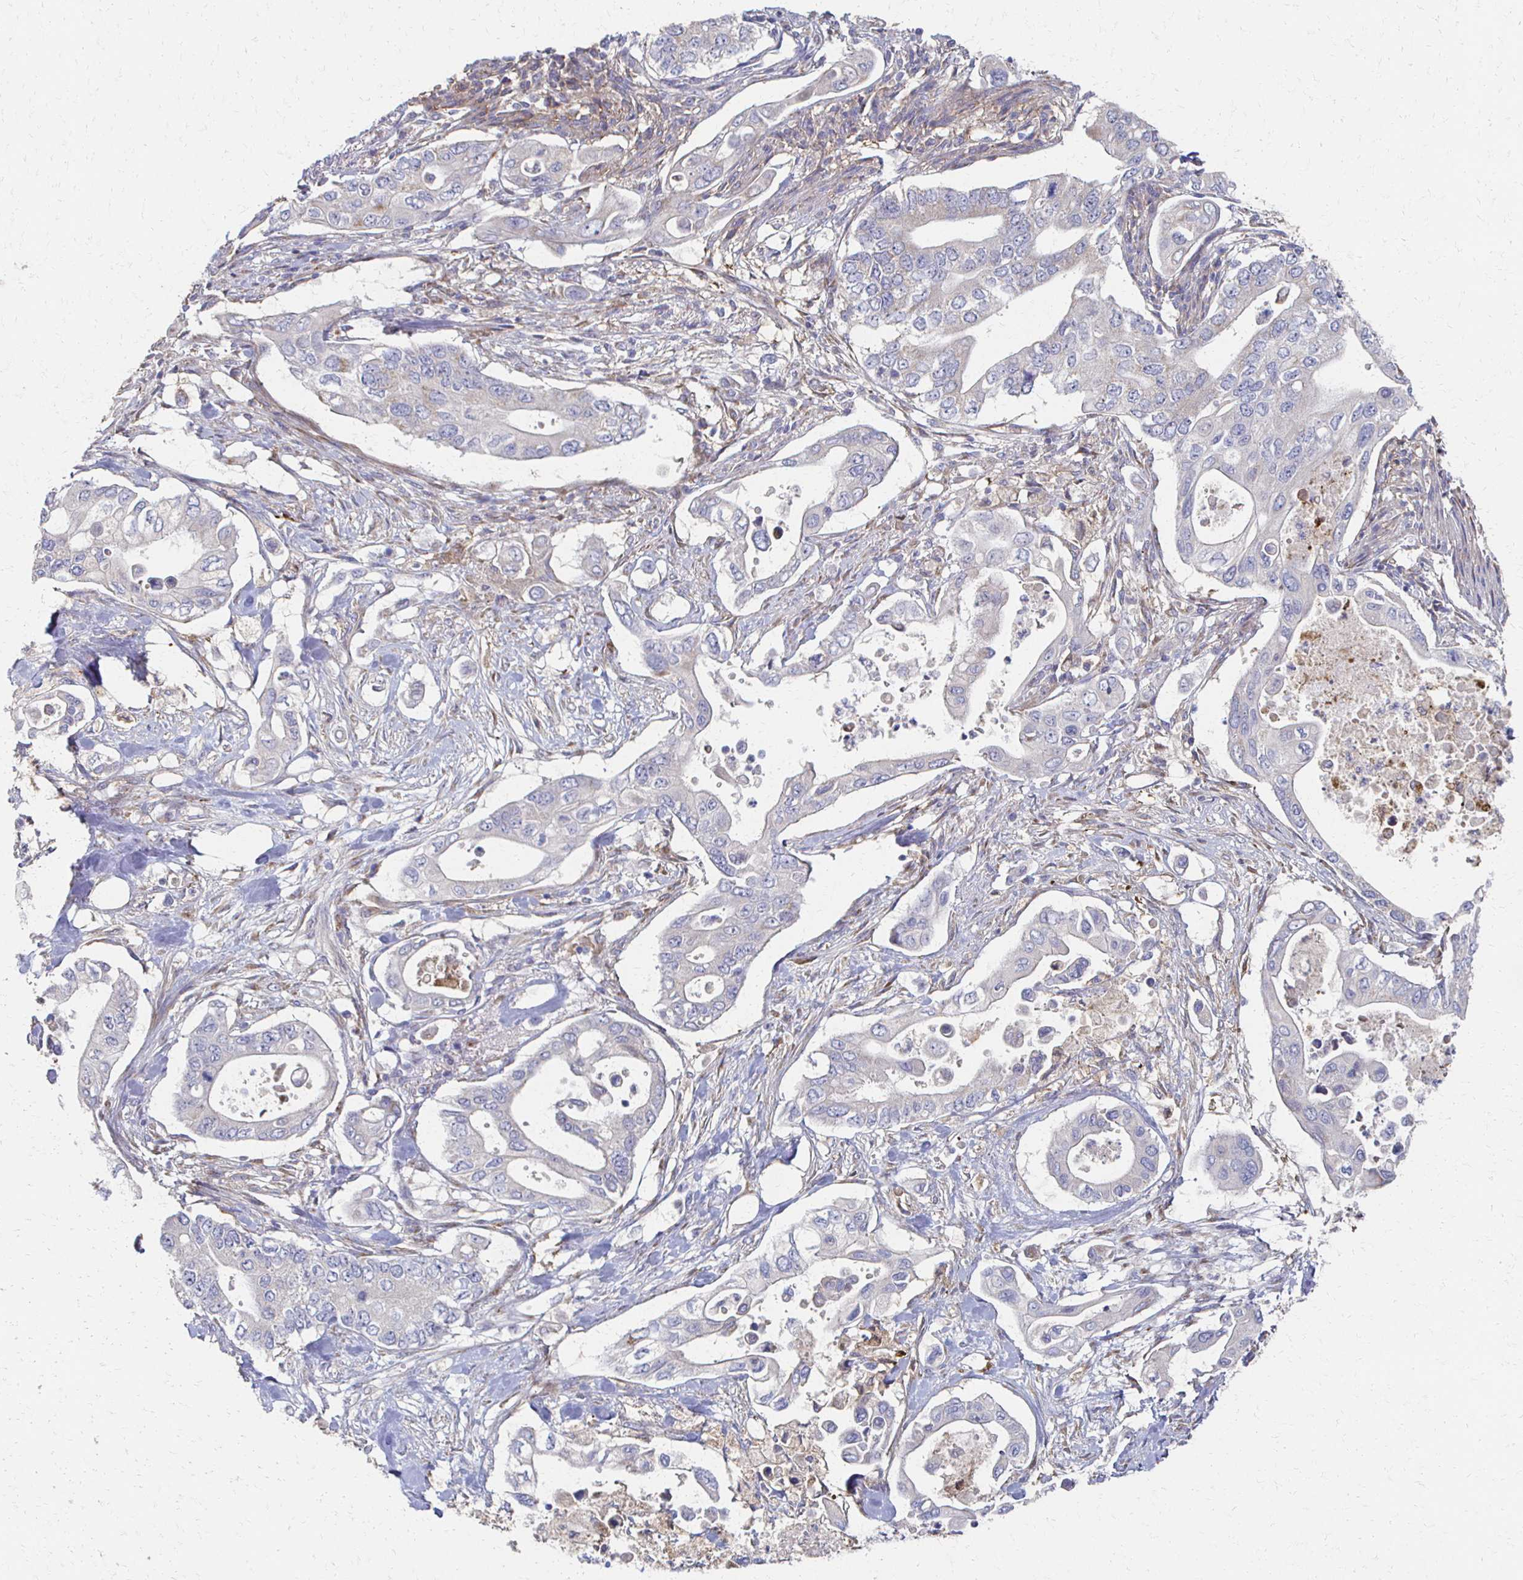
{"staining": {"intensity": "negative", "quantity": "none", "location": "none"}, "tissue": "pancreatic cancer", "cell_type": "Tumor cells", "image_type": "cancer", "snomed": [{"axis": "morphology", "description": "Adenocarcinoma, NOS"}, {"axis": "topography", "description": "Pancreas"}], "caption": "DAB immunohistochemical staining of pancreatic cancer (adenocarcinoma) exhibits no significant staining in tumor cells.", "gene": "CX3CR1", "patient": {"sex": "female", "age": 63}}